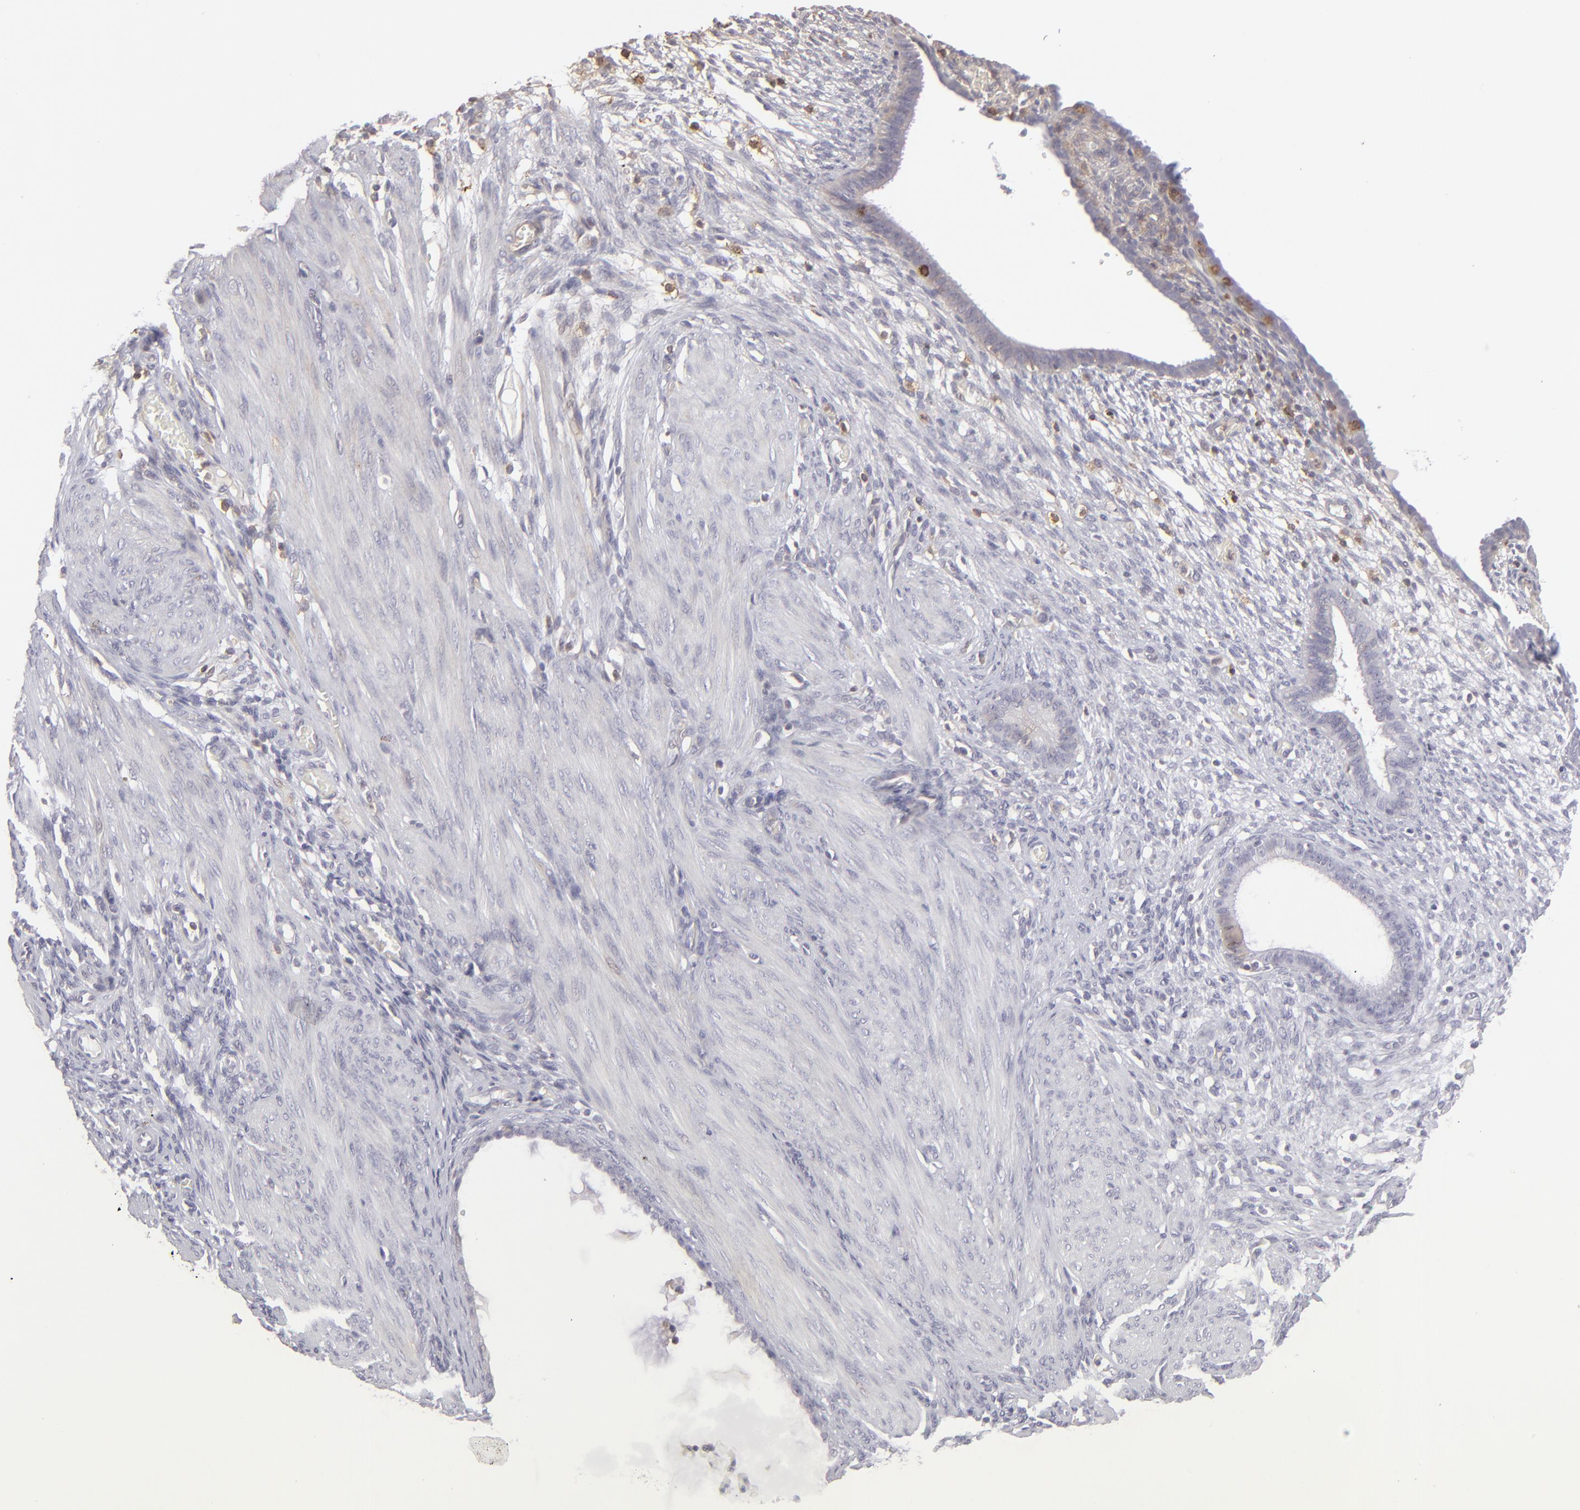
{"staining": {"intensity": "negative", "quantity": "none", "location": "none"}, "tissue": "endometrium", "cell_type": "Cells in endometrial stroma", "image_type": "normal", "snomed": [{"axis": "morphology", "description": "Normal tissue, NOS"}, {"axis": "topography", "description": "Endometrium"}], "caption": "An image of endometrium stained for a protein demonstrates no brown staining in cells in endometrial stroma. The staining was performed using DAB to visualize the protein expression in brown, while the nuclei were stained in blue with hematoxylin (Magnification: 20x).", "gene": "ACTB", "patient": {"sex": "female", "age": 72}}